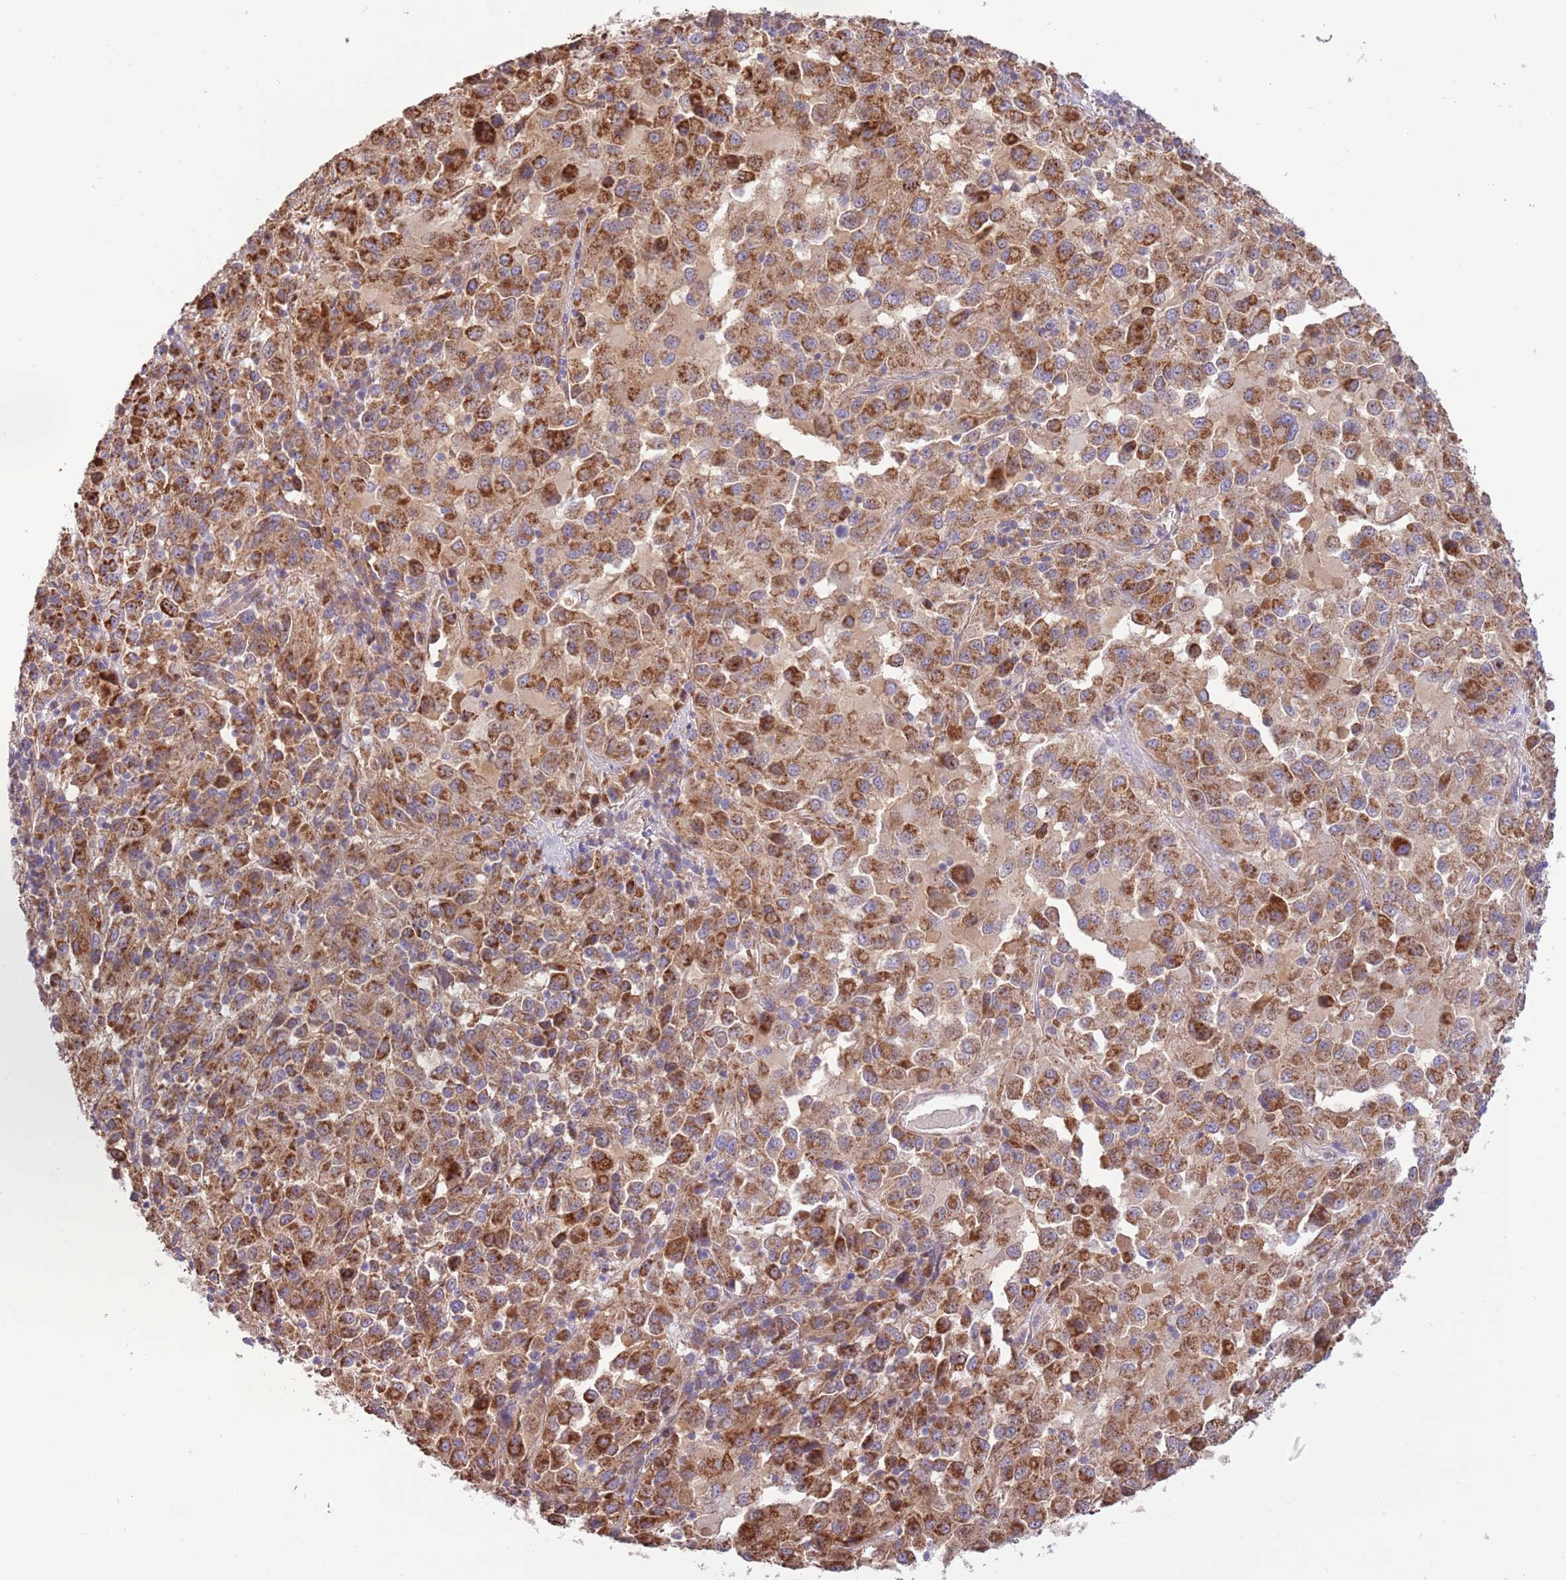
{"staining": {"intensity": "strong", "quantity": ">75%", "location": "cytoplasmic/membranous"}, "tissue": "melanoma", "cell_type": "Tumor cells", "image_type": "cancer", "snomed": [{"axis": "morphology", "description": "Malignant melanoma, Metastatic site"}, {"axis": "topography", "description": "Lung"}], "caption": "Immunohistochemical staining of melanoma reveals high levels of strong cytoplasmic/membranous protein expression in approximately >75% of tumor cells.", "gene": "DOCK6", "patient": {"sex": "male", "age": 64}}